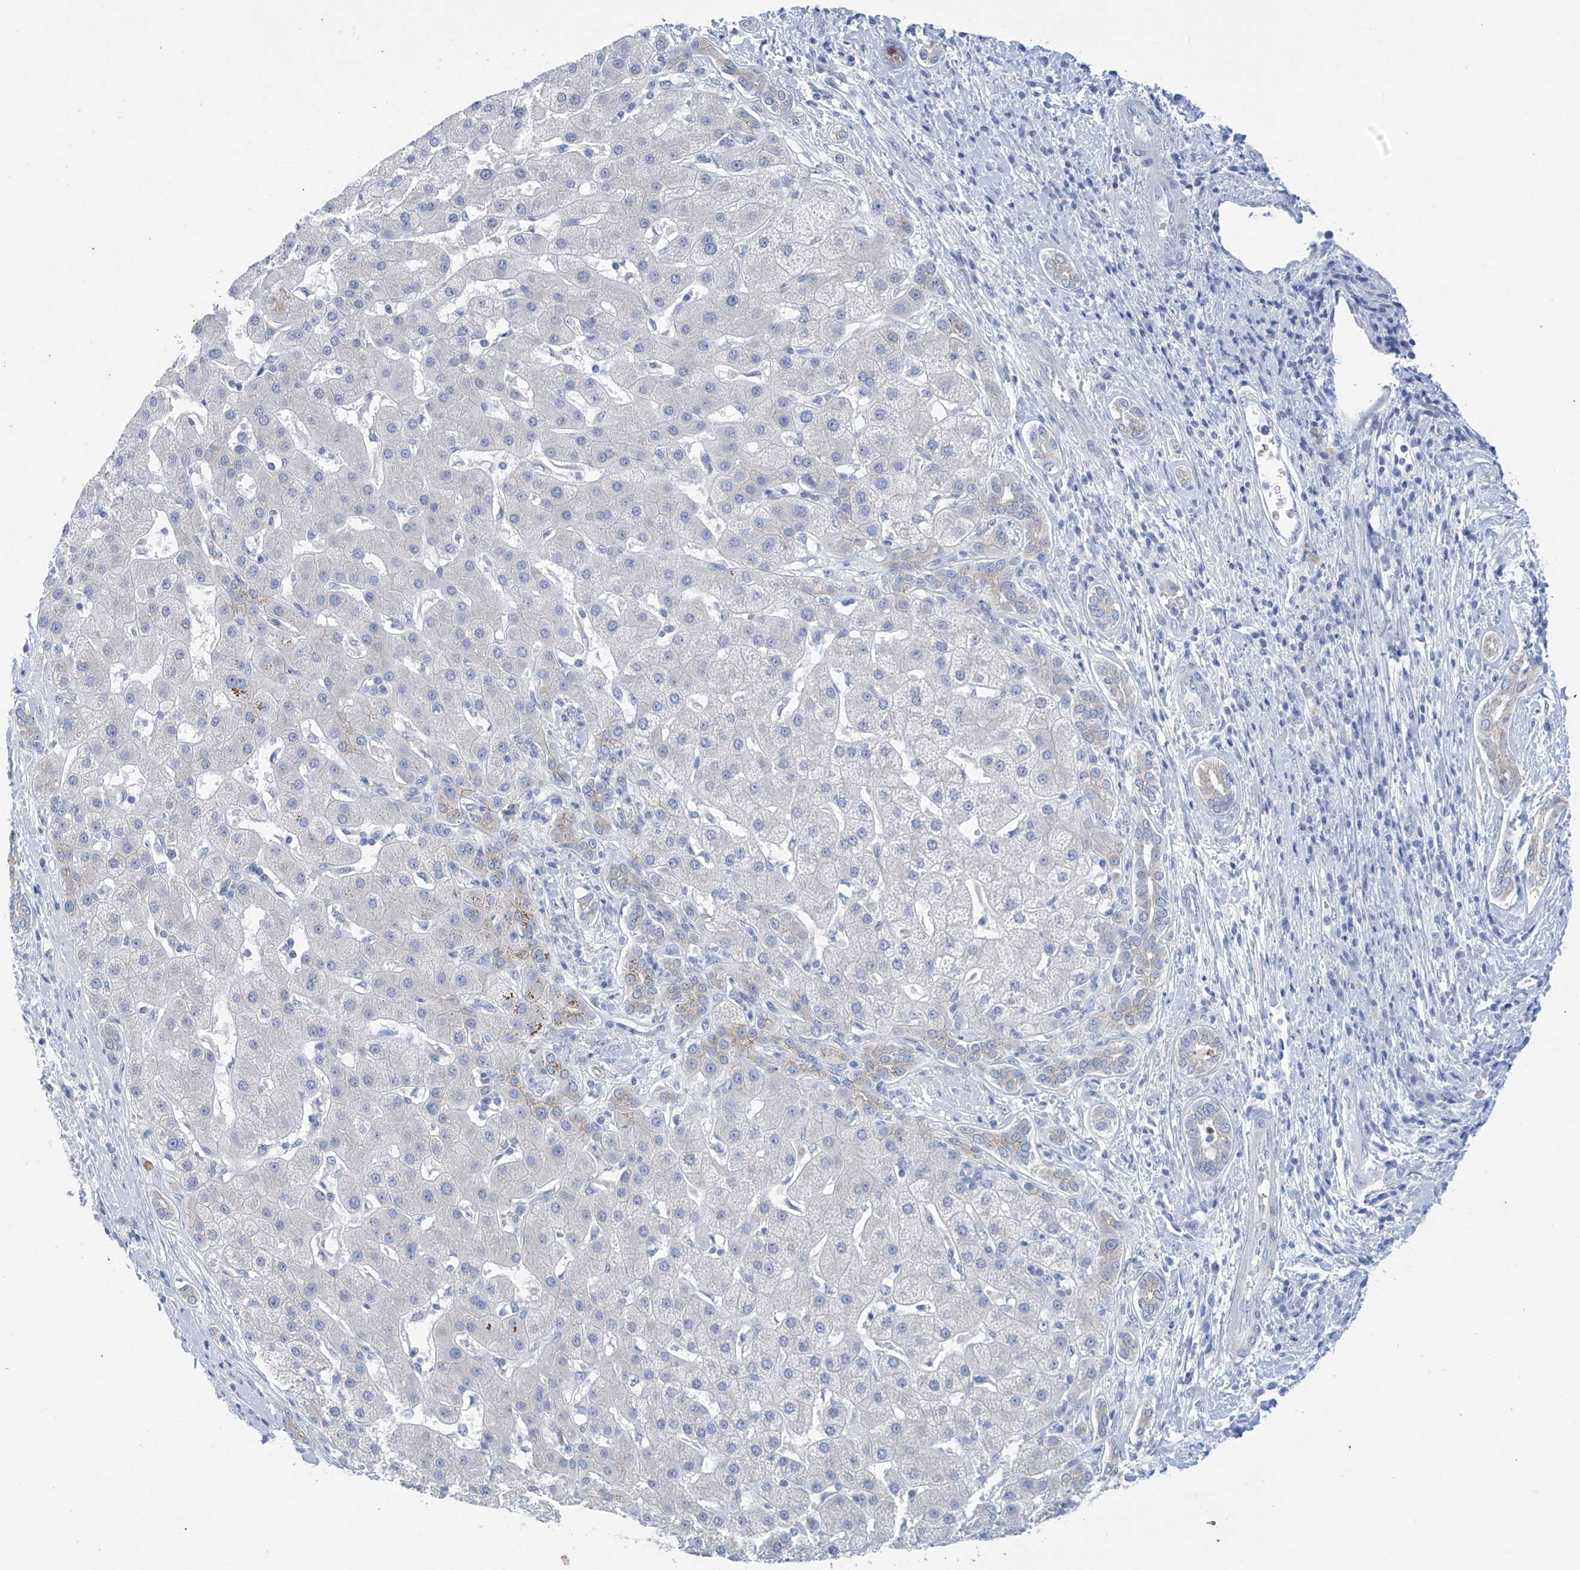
{"staining": {"intensity": "negative", "quantity": "none", "location": "none"}, "tissue": "liver cancer", "cell_type": "Tumor cells", "image_type": "cancer", "snomed": [{"axis": "morphology", "description": "Carcinoma, Hepatocellular, NOS"}, {"axis": "topography", "description": "Liver"}], "caption": "Tumor cells are negative for protein expression in human hepatocellular carcinoma (liver). (Brightfield microscopy of DAB (3,3'-diaminobenzidine) IHC at high magnification).", "gene": "DSP", "patient": {"sex": "male", "age": 65}}